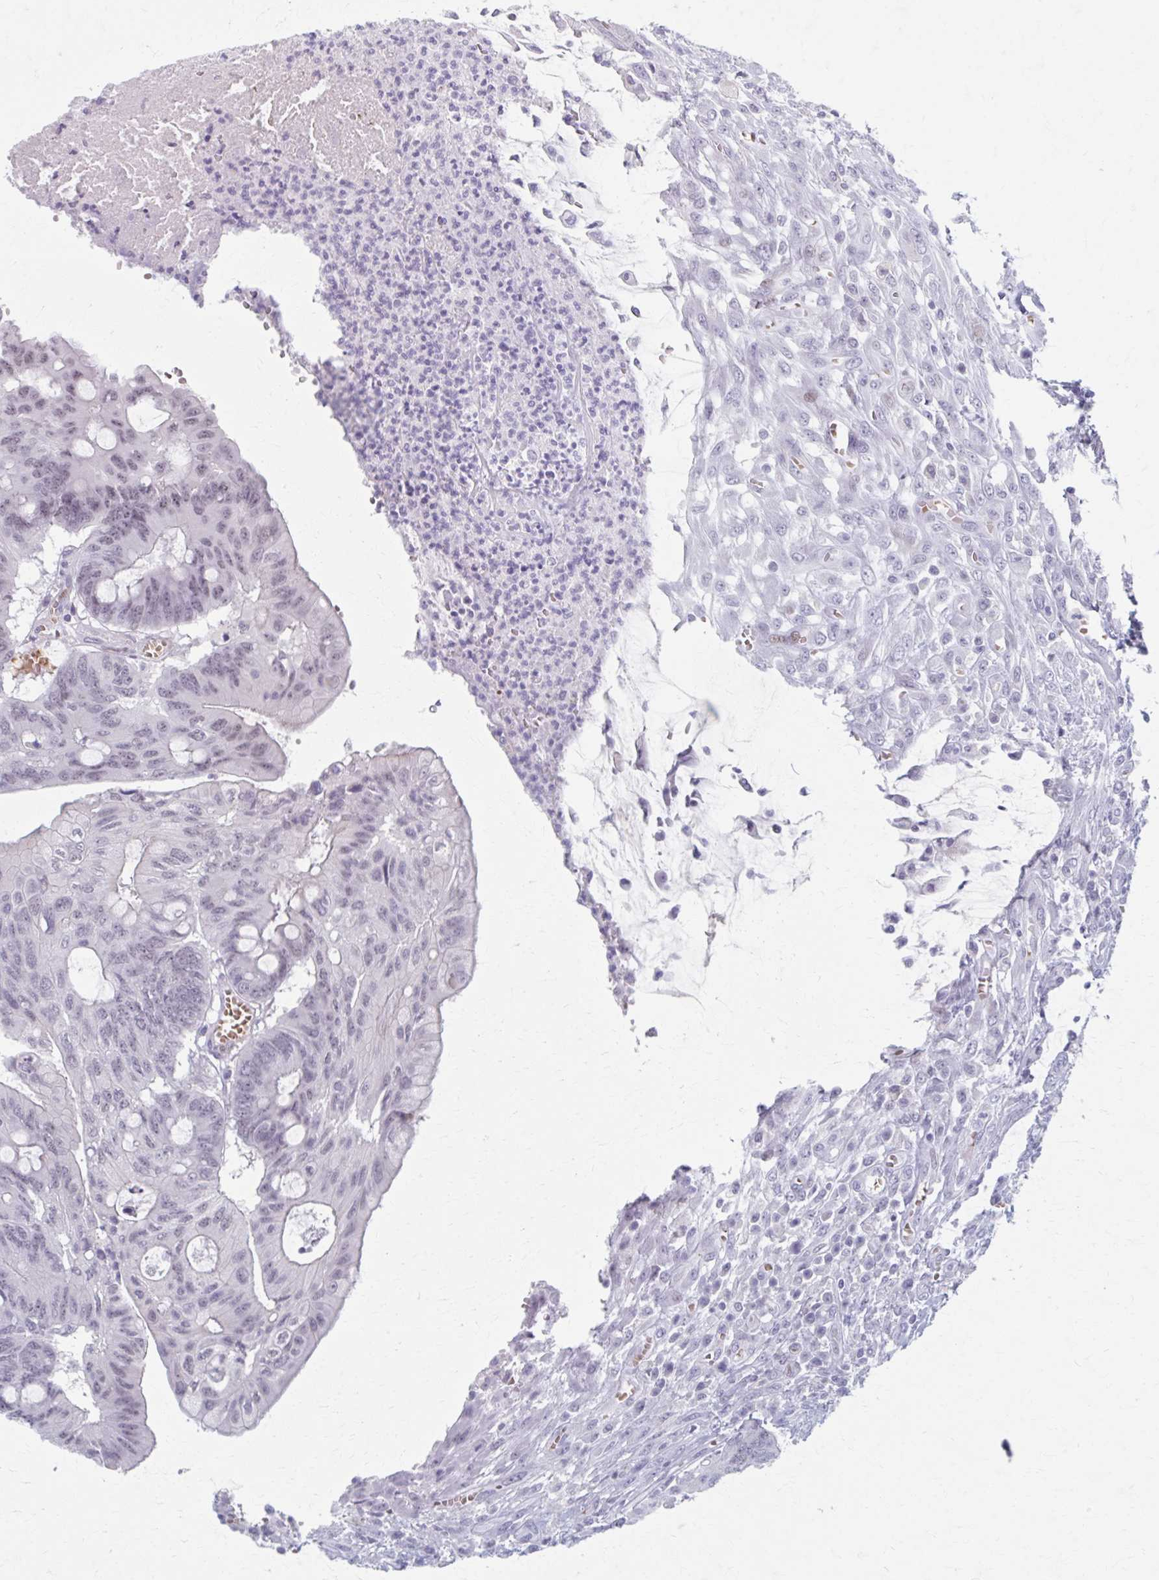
{"staining": {"intensity": "weak", "quantity": "<25%", "location": "nuclear"}, "tissue": "colorectal cancer", "cell_type": "Tumor cells", "image_type": "cancer", "snomed": [{"axis": "morphology", "description": "Adenocarcinoma, NOS"}, {"axis": "topography", "description": "Colon"}], "caption": "A high-resolution image shows immunohistochemistry (IHC) staining of adenocarcinoma (colorectal), which shows no significant staining in tumor cells.", "gene": "ABHD16B", "patient": {"sex": "male", "age": 65}}